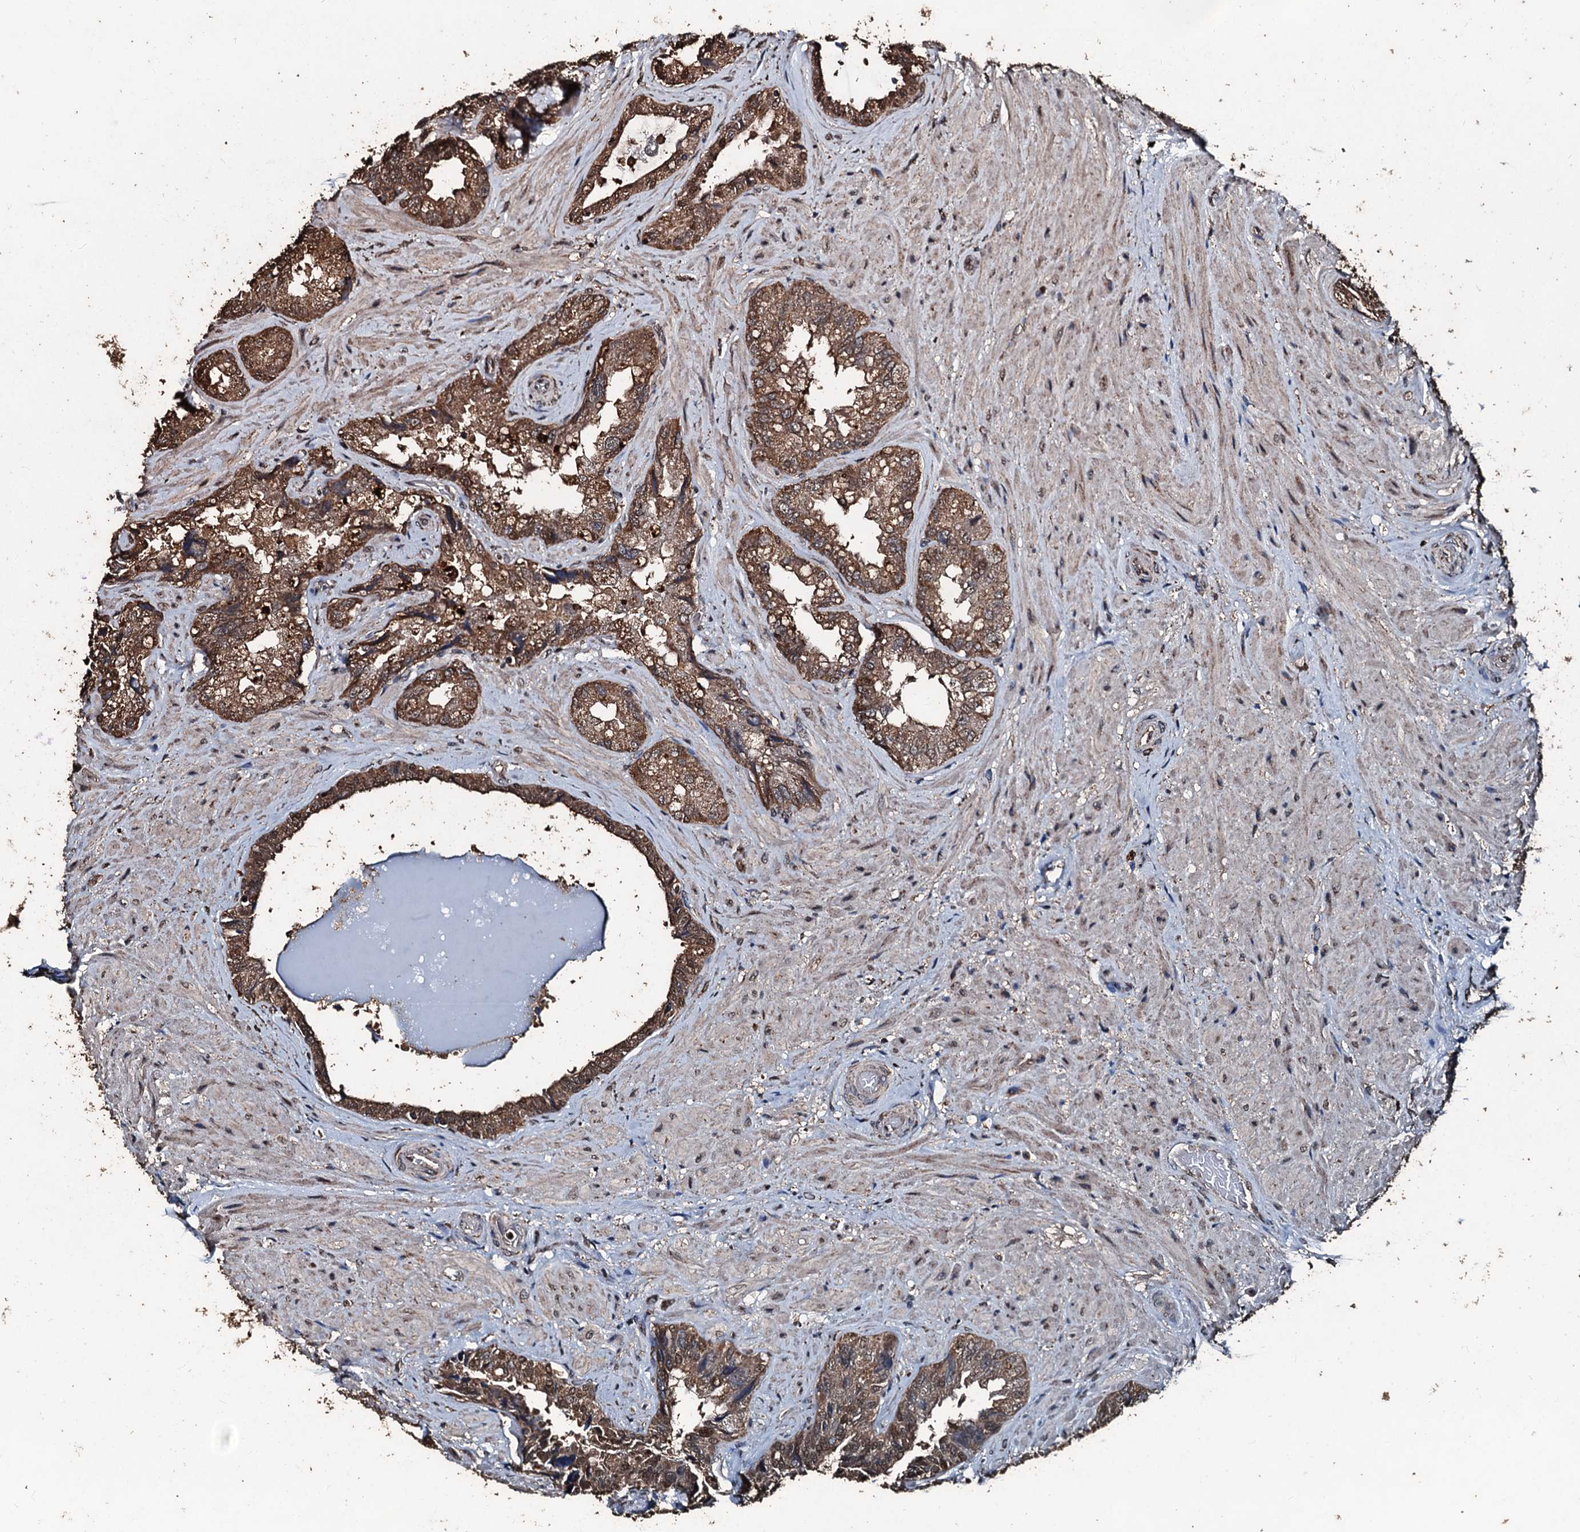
{"staining": {"intensity": "moderate", "quantity": ">75%", "location": "cytoplasmic/membranous"}, "tissue": "seminal vesicle", "cell_type": "Glandular cells", "image_type": "normal", "snomed": [{"axis": "morphology", "description": "Normal tissue, NOS"}, {"axis": "topography", "description": "Prostate and seminal vesicle, NOS"}, {"axis": "topography", "description": "Prostate"}, {"axis": "topography", "description": "Seminal veicle"}], "caption": "Immunohistochemical staining of benign seminal vesicle demonstrates moderate cytoplasmic/membranous protein positivity in approximately >75% of glandular cells. Immunohistochemistry (ihc) stains the protein of interest in brown and the nuclei are stained blue.", "gene": "FAAP24", "patient": {"sex": "male", "age": 67}}